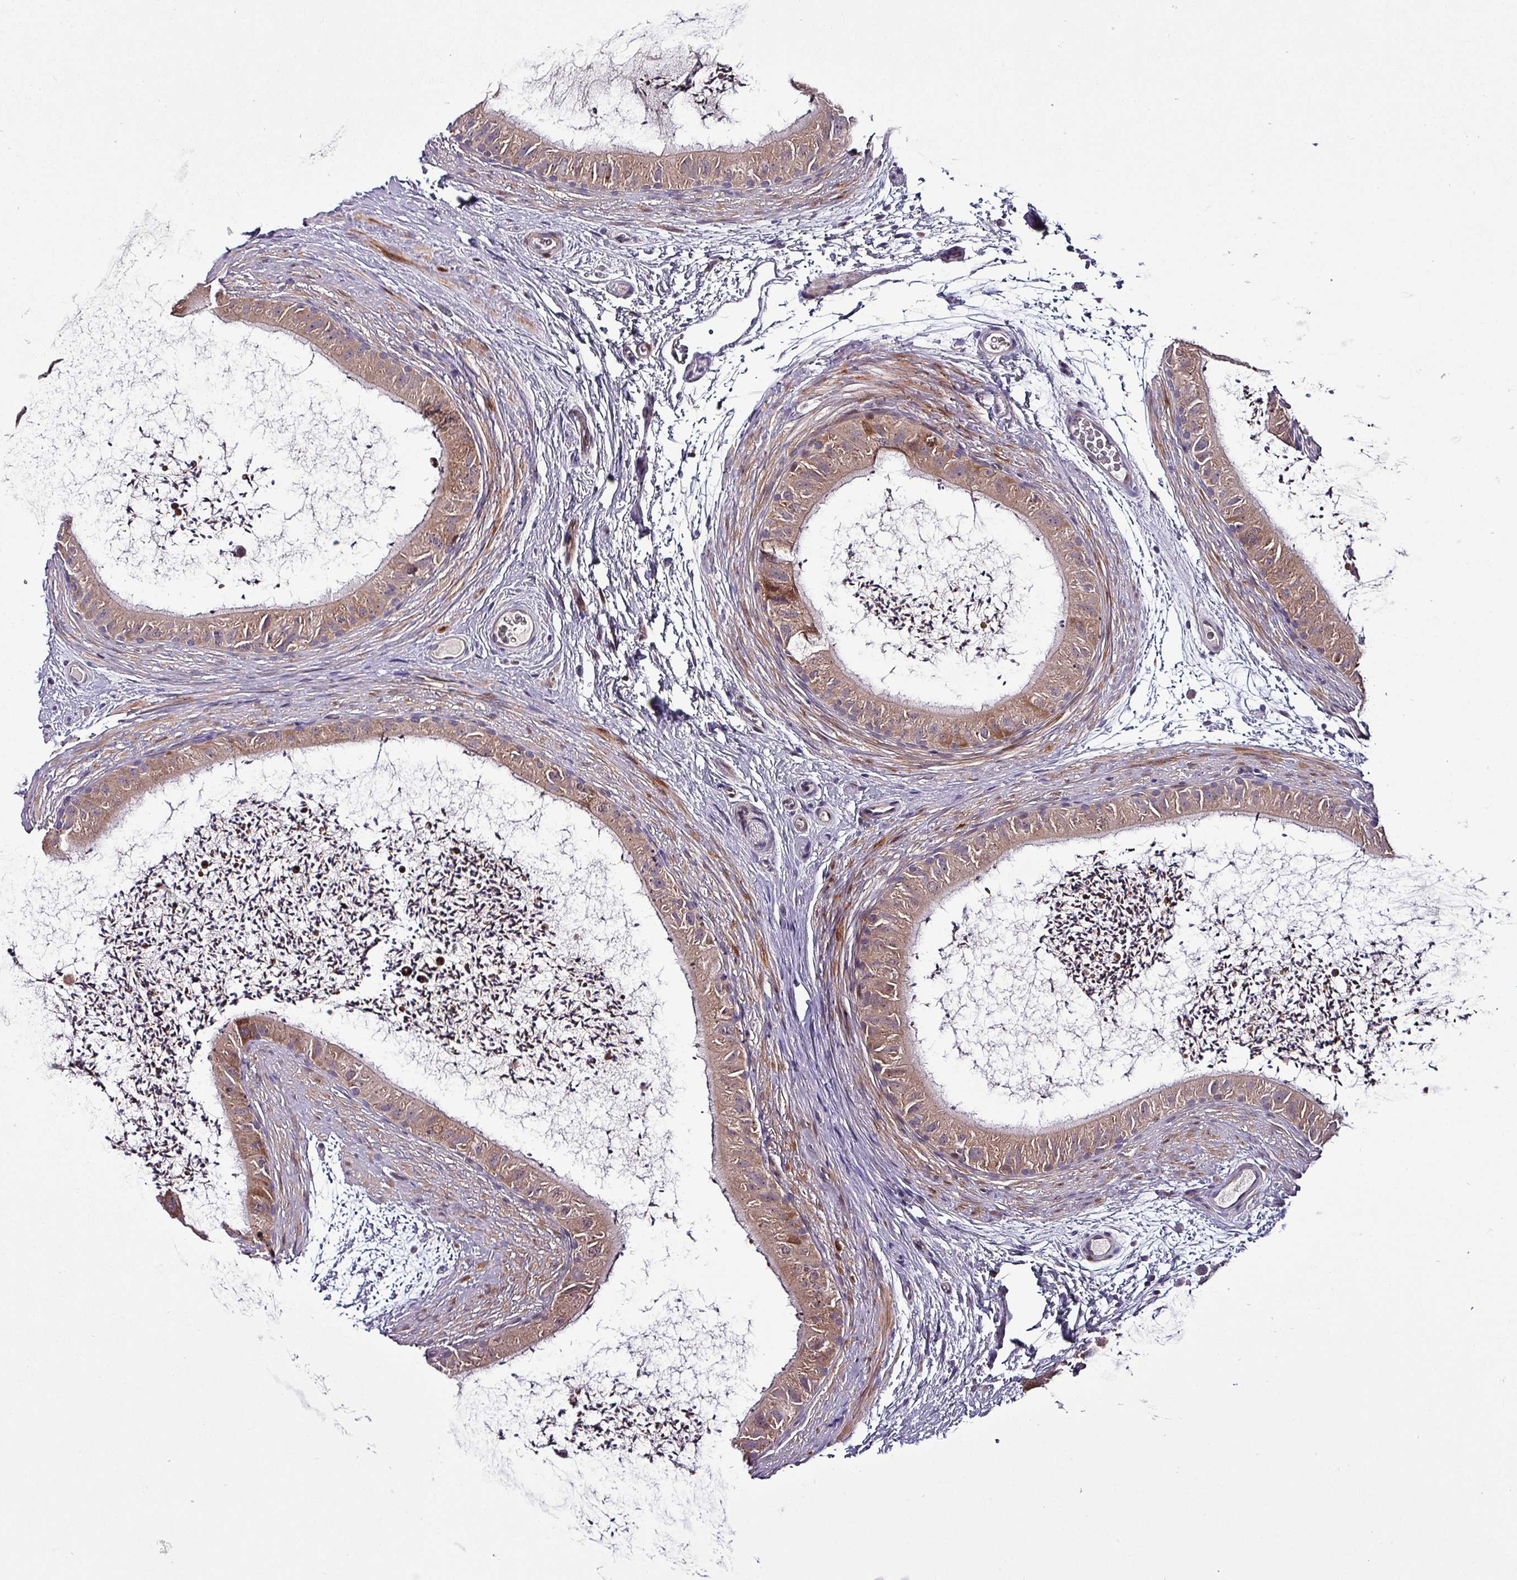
{"staining": {"intensity": "moderate", "quantity": ">75%", "location": "cytoplasmic/membranous,nuclear"}, "tissue": "epididymis", "cell_type": "Glandular cells", "image_type": "normal", "snomed": [{"axis": "morphology", "description": "Normal tissue, NOS"}, {"axis": "topography", "description": "Epididymis"}], "caption": "The immunohistochemical stain labels moderate cytoplasmic/membranous,nuclear positivity in glandular cells of normal epididymis.", "gene": "GRAPL", "patient": {"sex": "male", "age": 50}}